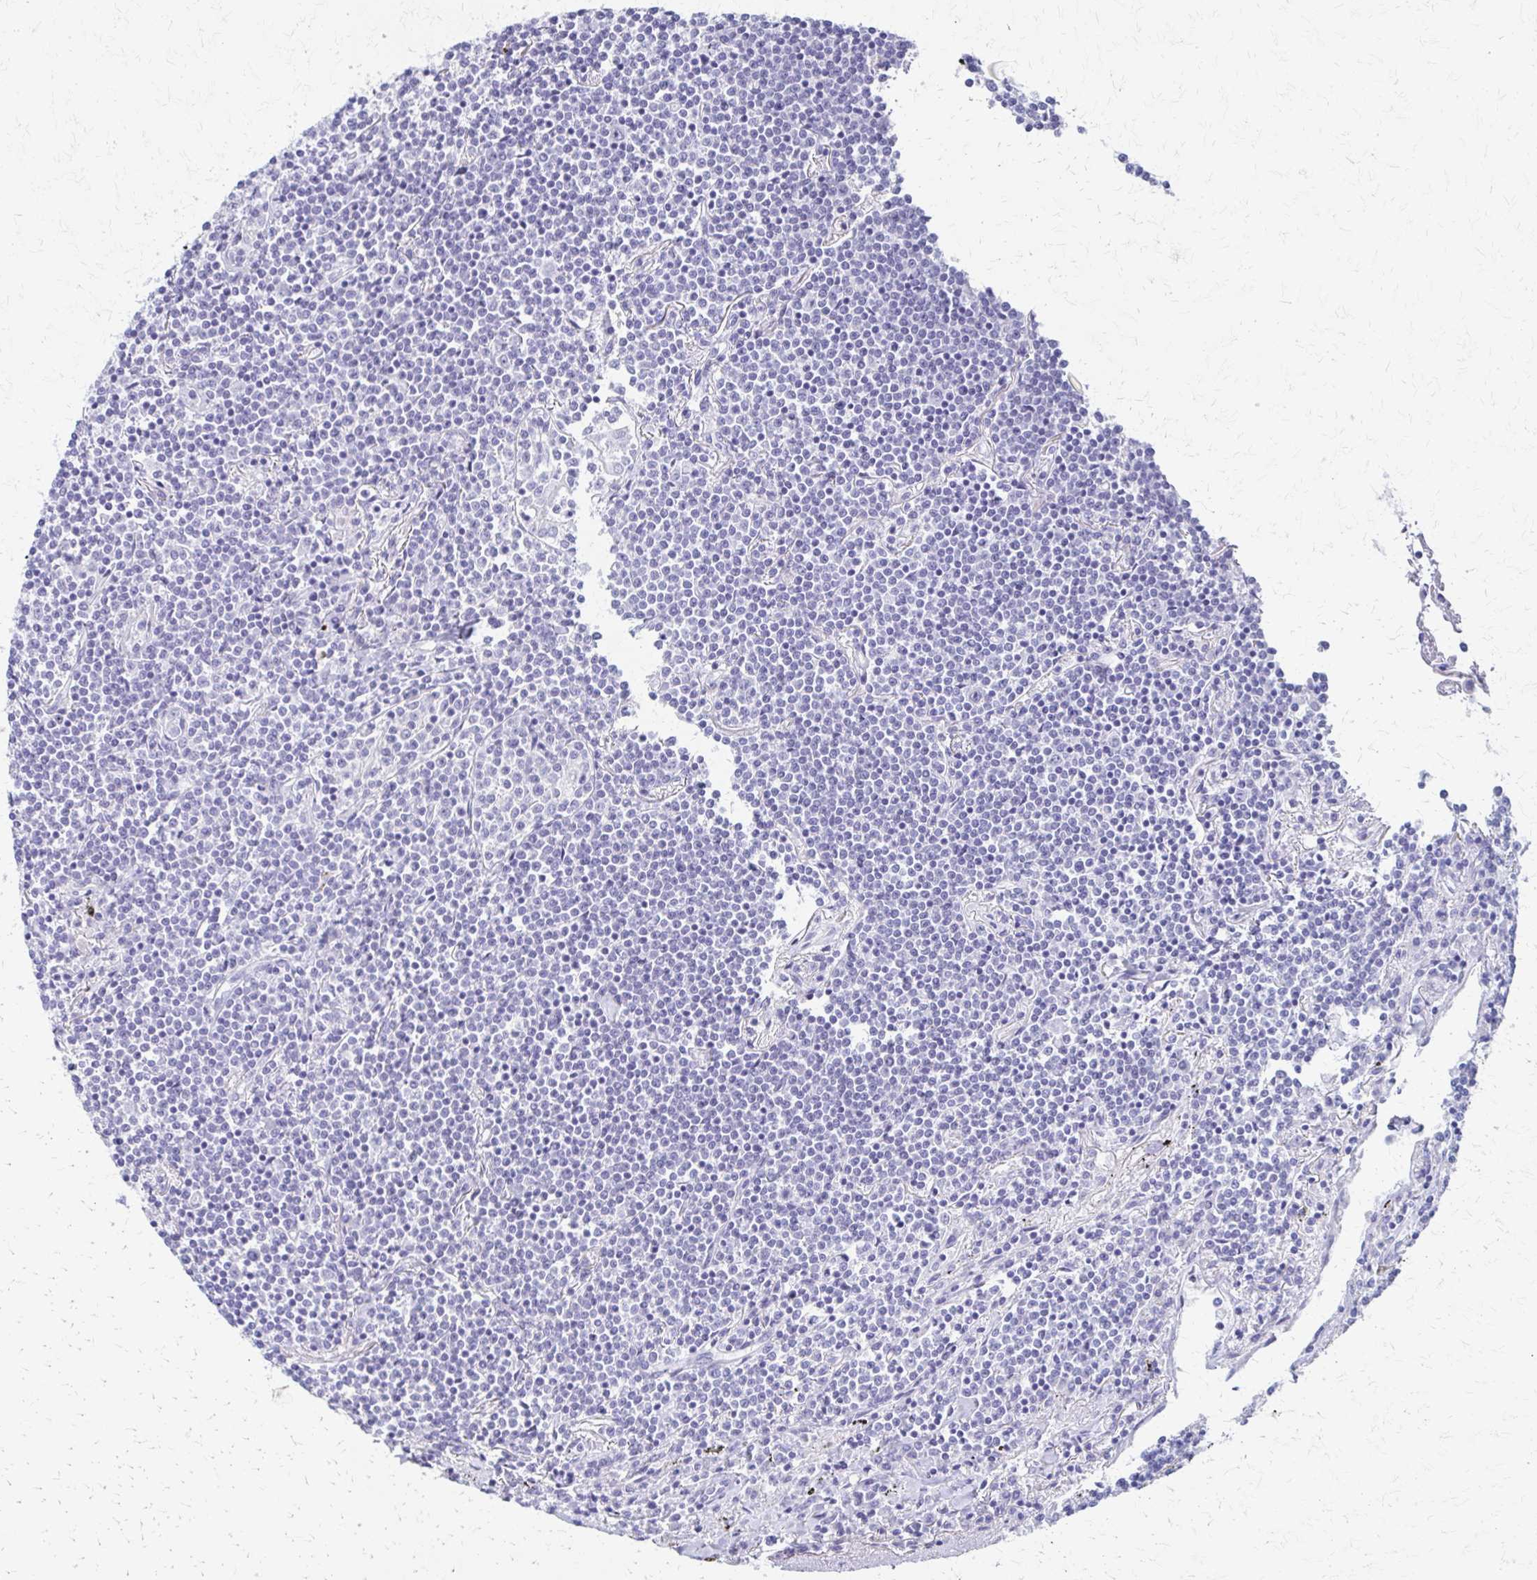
{"staining": {"intensity": "negative", "quantity": "none", "location": "none"}, "tissue": "lymphoma", "cell_type": "Tumor cells", "image_type": "cancer", "snomed": [{"axis": "morphology", "description": "Malignant lymphoma, non-Hodgkin's type, Low grade"}, {"axis": "topography", "description": "Lung"}], "caption": "A high-resolution image shows immunohistochemistry staining of malignant lymphoma, non-Hodgkin's type (low-grade), which demonstrates no significant expression in tumor cells.", "gene": "ZSCAN5B", "patient": {"sex": "female", "age": 71}}